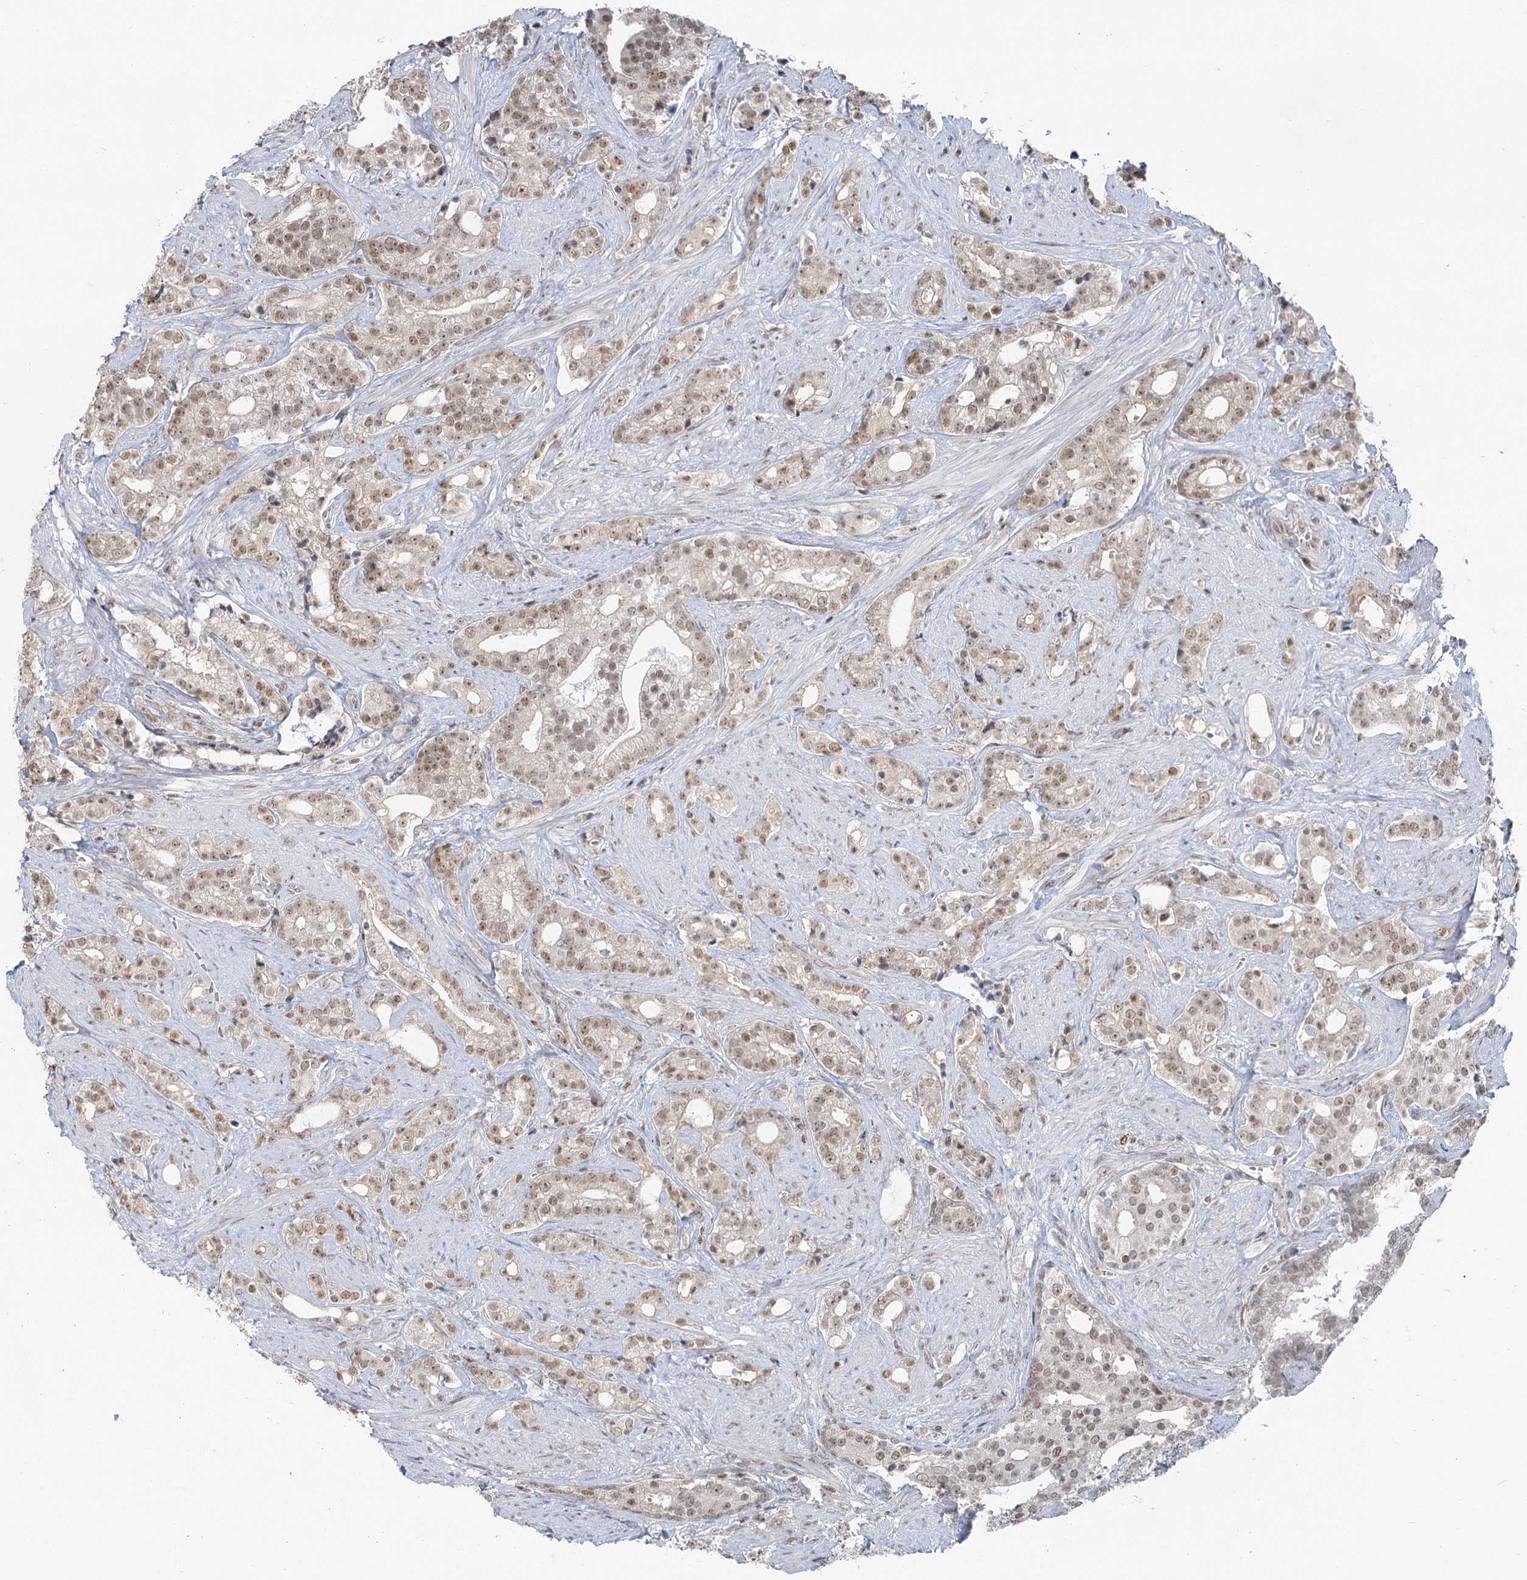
{"staining": {"intensity": "weak", "quantity": ">75%", "location": "nuclear"}, "tissue": "prostate cancer", "cell_type": "Tumor cells", "image_type": "cancer", "snomed": [{"axis": "morphology", "description": "Adenocarcinoma, High grade"}, {"axis": "topography", "description": "Prostate and seminal vesicle, NOS"}], "caption": "Weak nuclear expression for a protein is present in about >75% of tumor cells of prostate cancer (adenocarcinoma (high-grade)) using immunohistochemistry.", "gene": "PDS5A", "patient": {"sex": "male", "age": 67}}